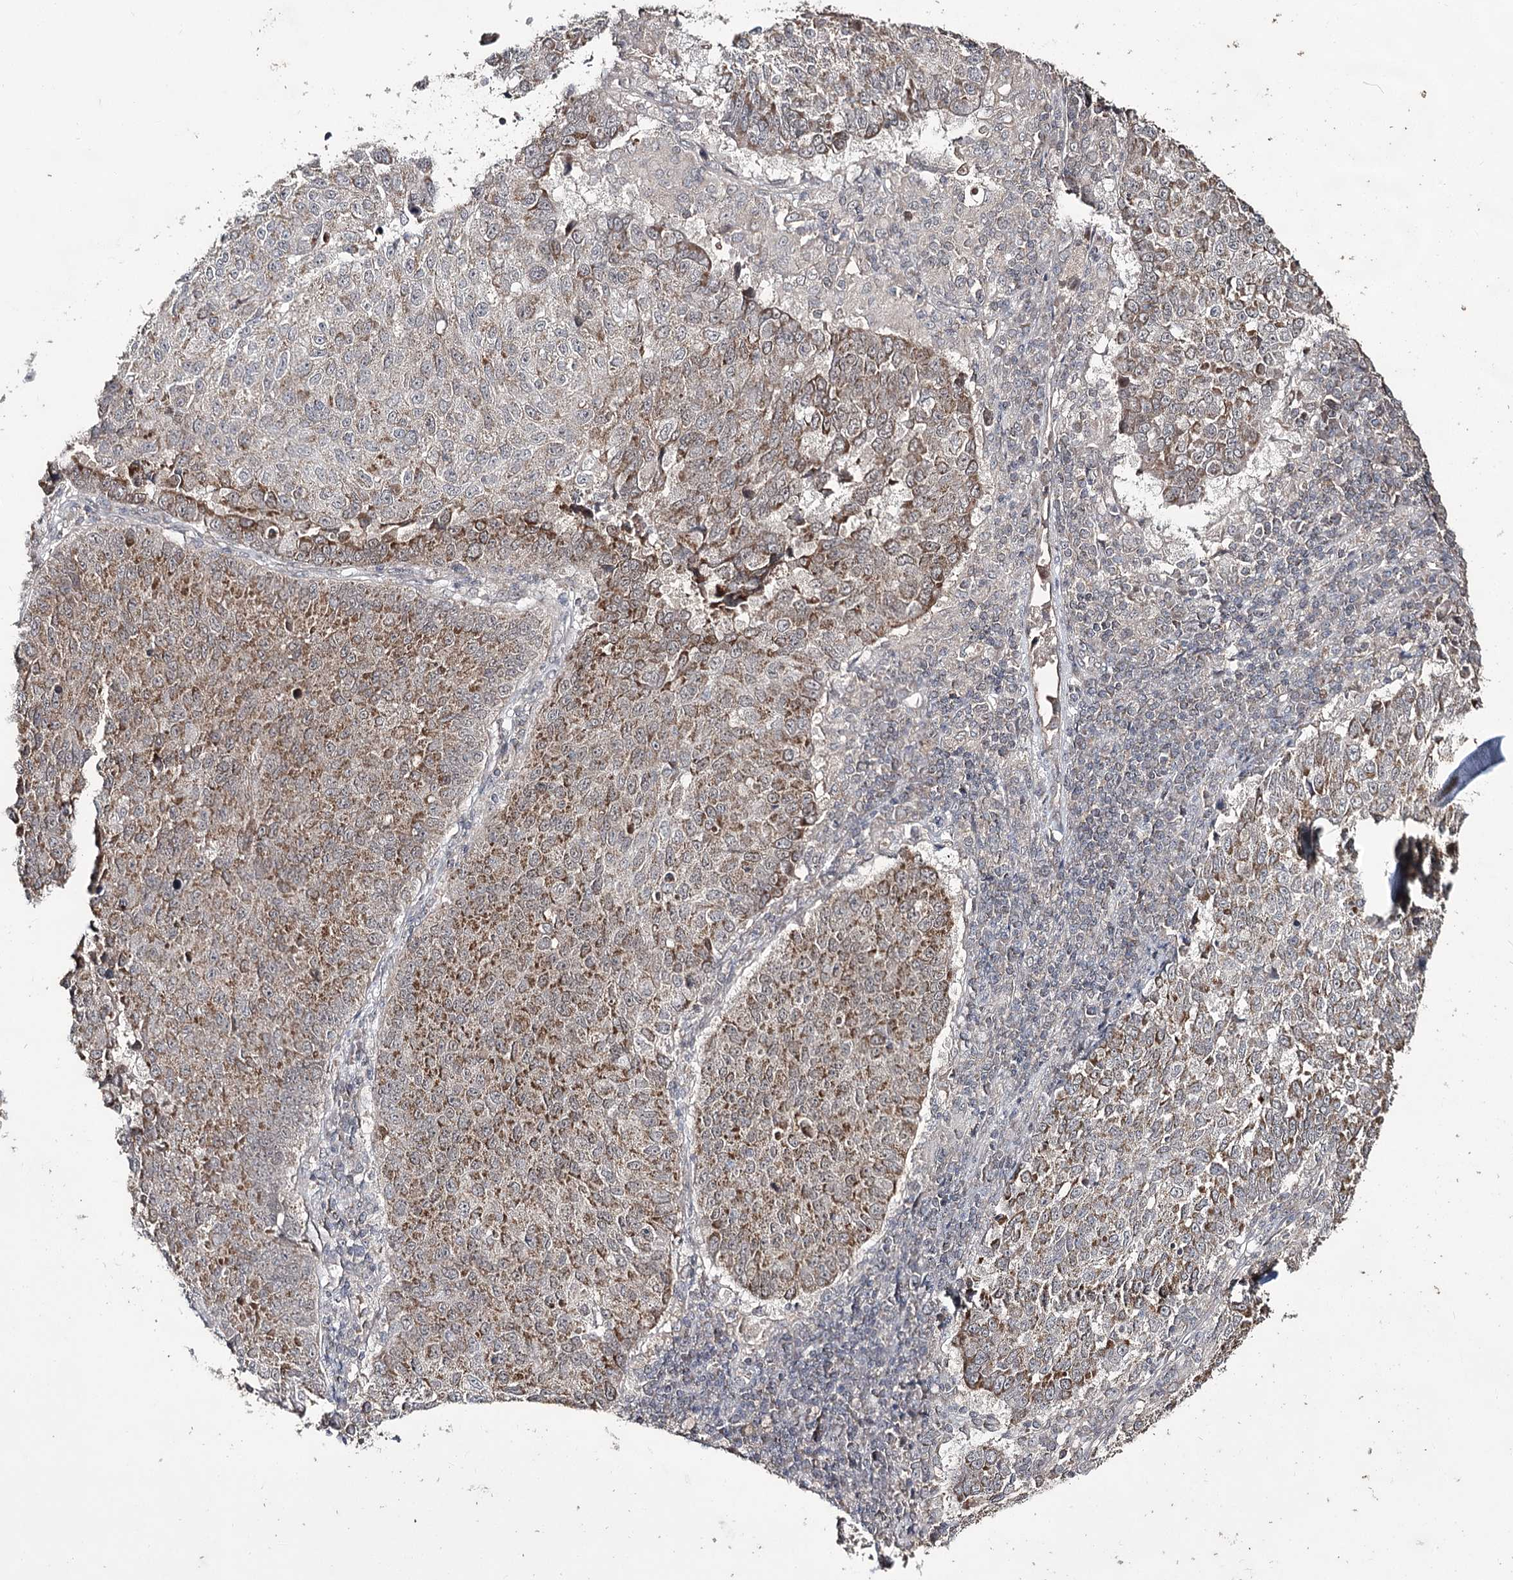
{"staining": {"intensity": "moderate", "quantity": ">75%", "location": "cytoplasmic/membranous"}, "tissue": "lung cancer", "cell_type": "Tumor cells", "image_type": "cancer", "snomed": [{"axis": "morphology", "description": "Squamous cell carcinoma, NOS"}, {"axis": "topography", "description": "Lung"}], "caption": "Immunohistochemical staining of lung cancer displays medium levels of moderate cytoplasmic/membranous staining in about >75% of tumor cells. Nuclei are stained in blue.", "gene": "ACTR6", "patient": {"sex": "male", "age": 73}}